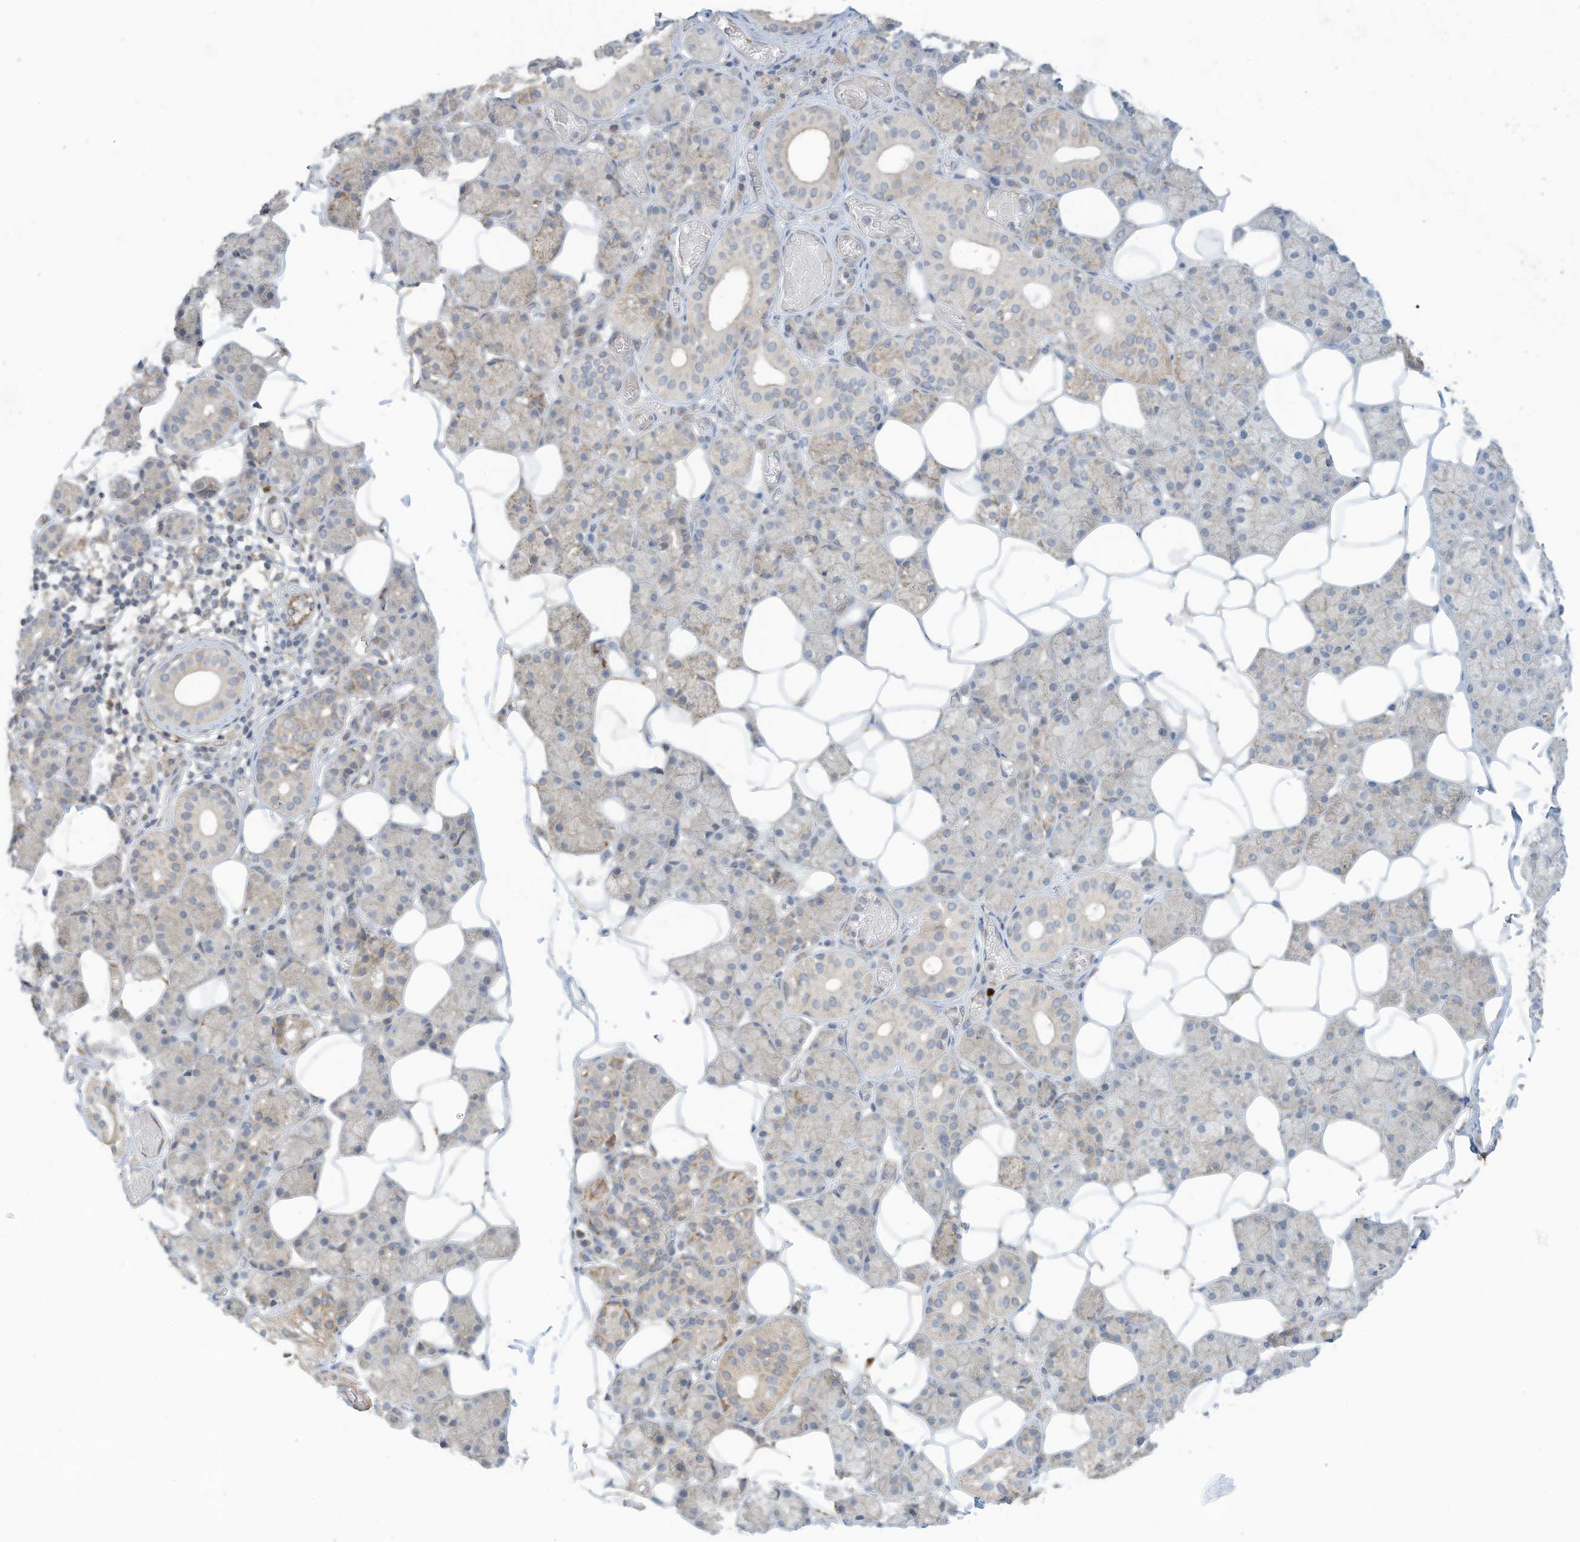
{"staining": {"intensity": "moderate", "quantity": "<25%", "location": "cytoplasmic/membranous"}, "tissue": "salivary gland", "cell_type": "Glandular cells", "image_type": "normal", "snomed": [{"axis": "morphology", "description": "Normal tissue, NOS"}, {"axis": "topography", "description": "Salivary gland"}], "caption": "Immunohistochemical staining of unremarkable salivary gland demonstrates moderate cytoplasmic/membranous protein expression in about <25% of glandular cells. (DAB (3,3'-diaminobenzidine) = brown stain, brightfield microscopy at high magnification).", "gene": "SCGB1D2", "patient": {"sex": "female", "age": 33}}